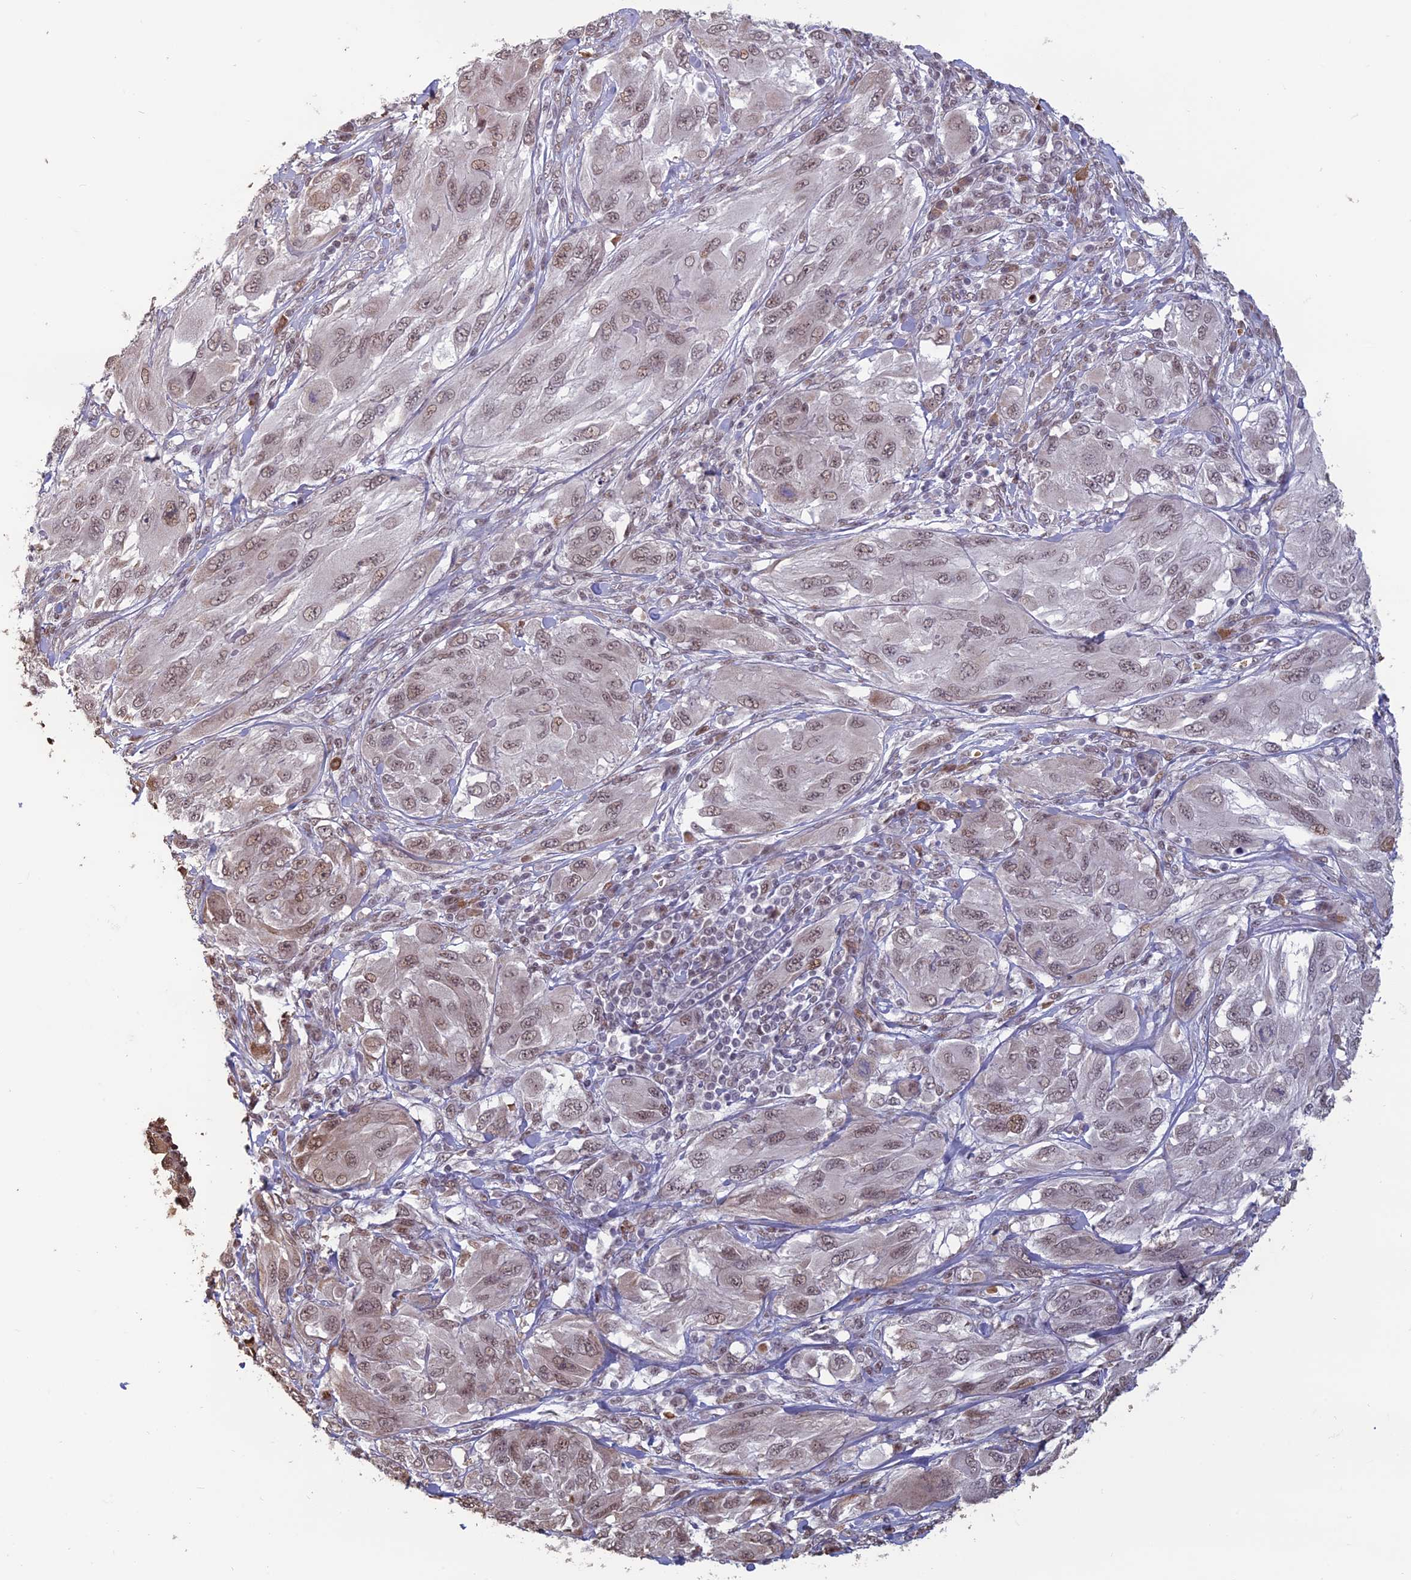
{"staining": {"intensity": "weak", "quantity": ">75%", "location": "nuclear"}, "tissue": "melanoma", "cell_type": "Tumor cells", "image_type": "cancer", "snomed": [{"axis": "morphology", "description": "Malignant melanoma, NOS"}, {"axis": "topography", "description": "Skin"}], "caption": "DAB immunohistochemical staining of human malignant melanoma shows weak nuclear protein expression in about >75% of tumor cells.", "gene": "MFAP1", "patient": {"sex": "female", "age": 91}}